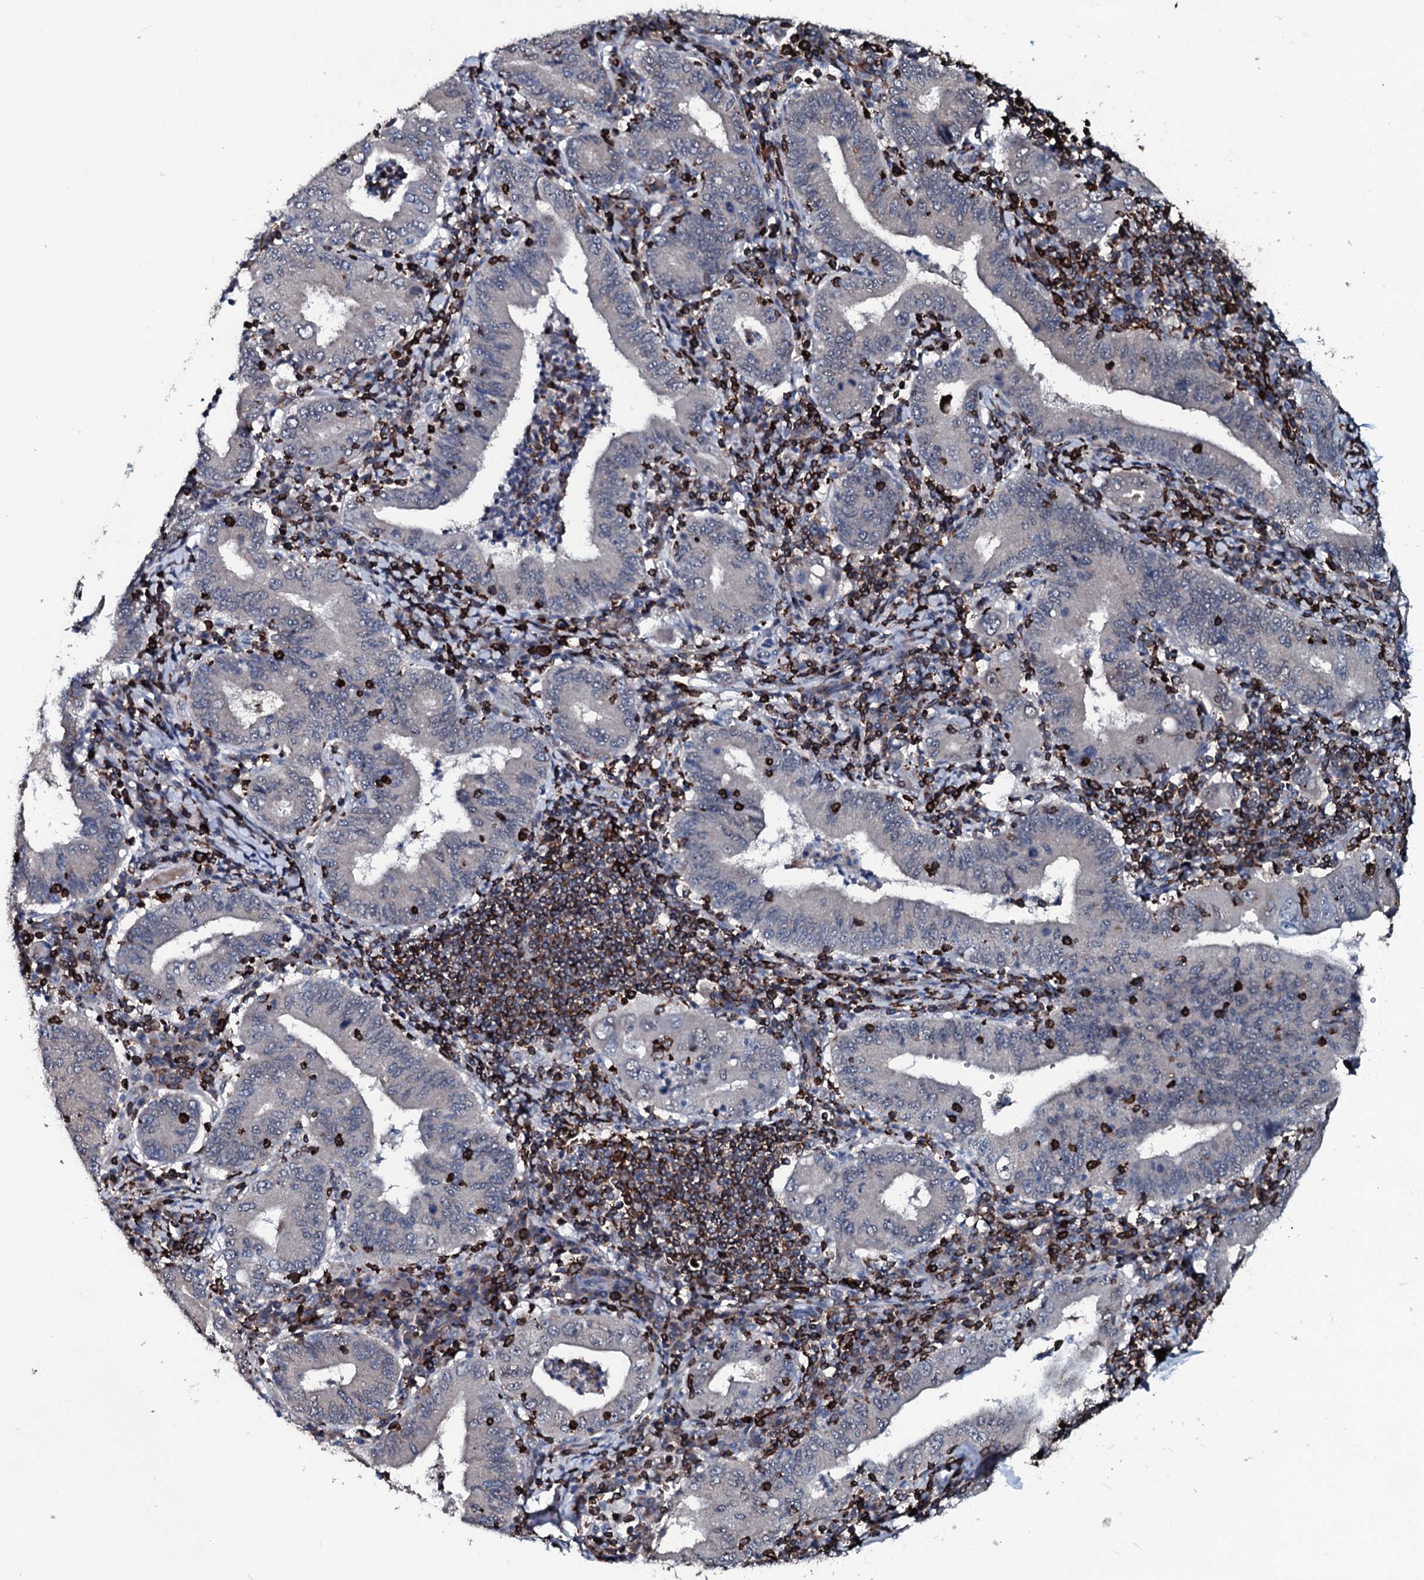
{"staining": {"intensity": "negative", "quantity": "none", "location": "none"}, "tissue": "stomach cancer", "cell_type": "Tumor cells", "image_type": "cancer", "snomed": [{"axis": "morphology", "description": "Normal tissue, NOS"}, {"axis": "morphology", "description": "Adenocarcinoma, NOS"}, {"axis": "topography", "description": "Esophagus"}, {"axis": "topography", "description": "Stomach, upper"}, {"axis": "topography", "description": "Peripheral nerve tissue"}], "caption": "Stomach cancer (adenocarcinoma) was stained to show a protein in brown. There is no significant staining in tumor cells. (DAB immunohistochemistry (IHC) visualized using brightfield microscopy, high magnification).", "gene": "OGFOD2", "patient": {"sex": "male", "age": 62}}